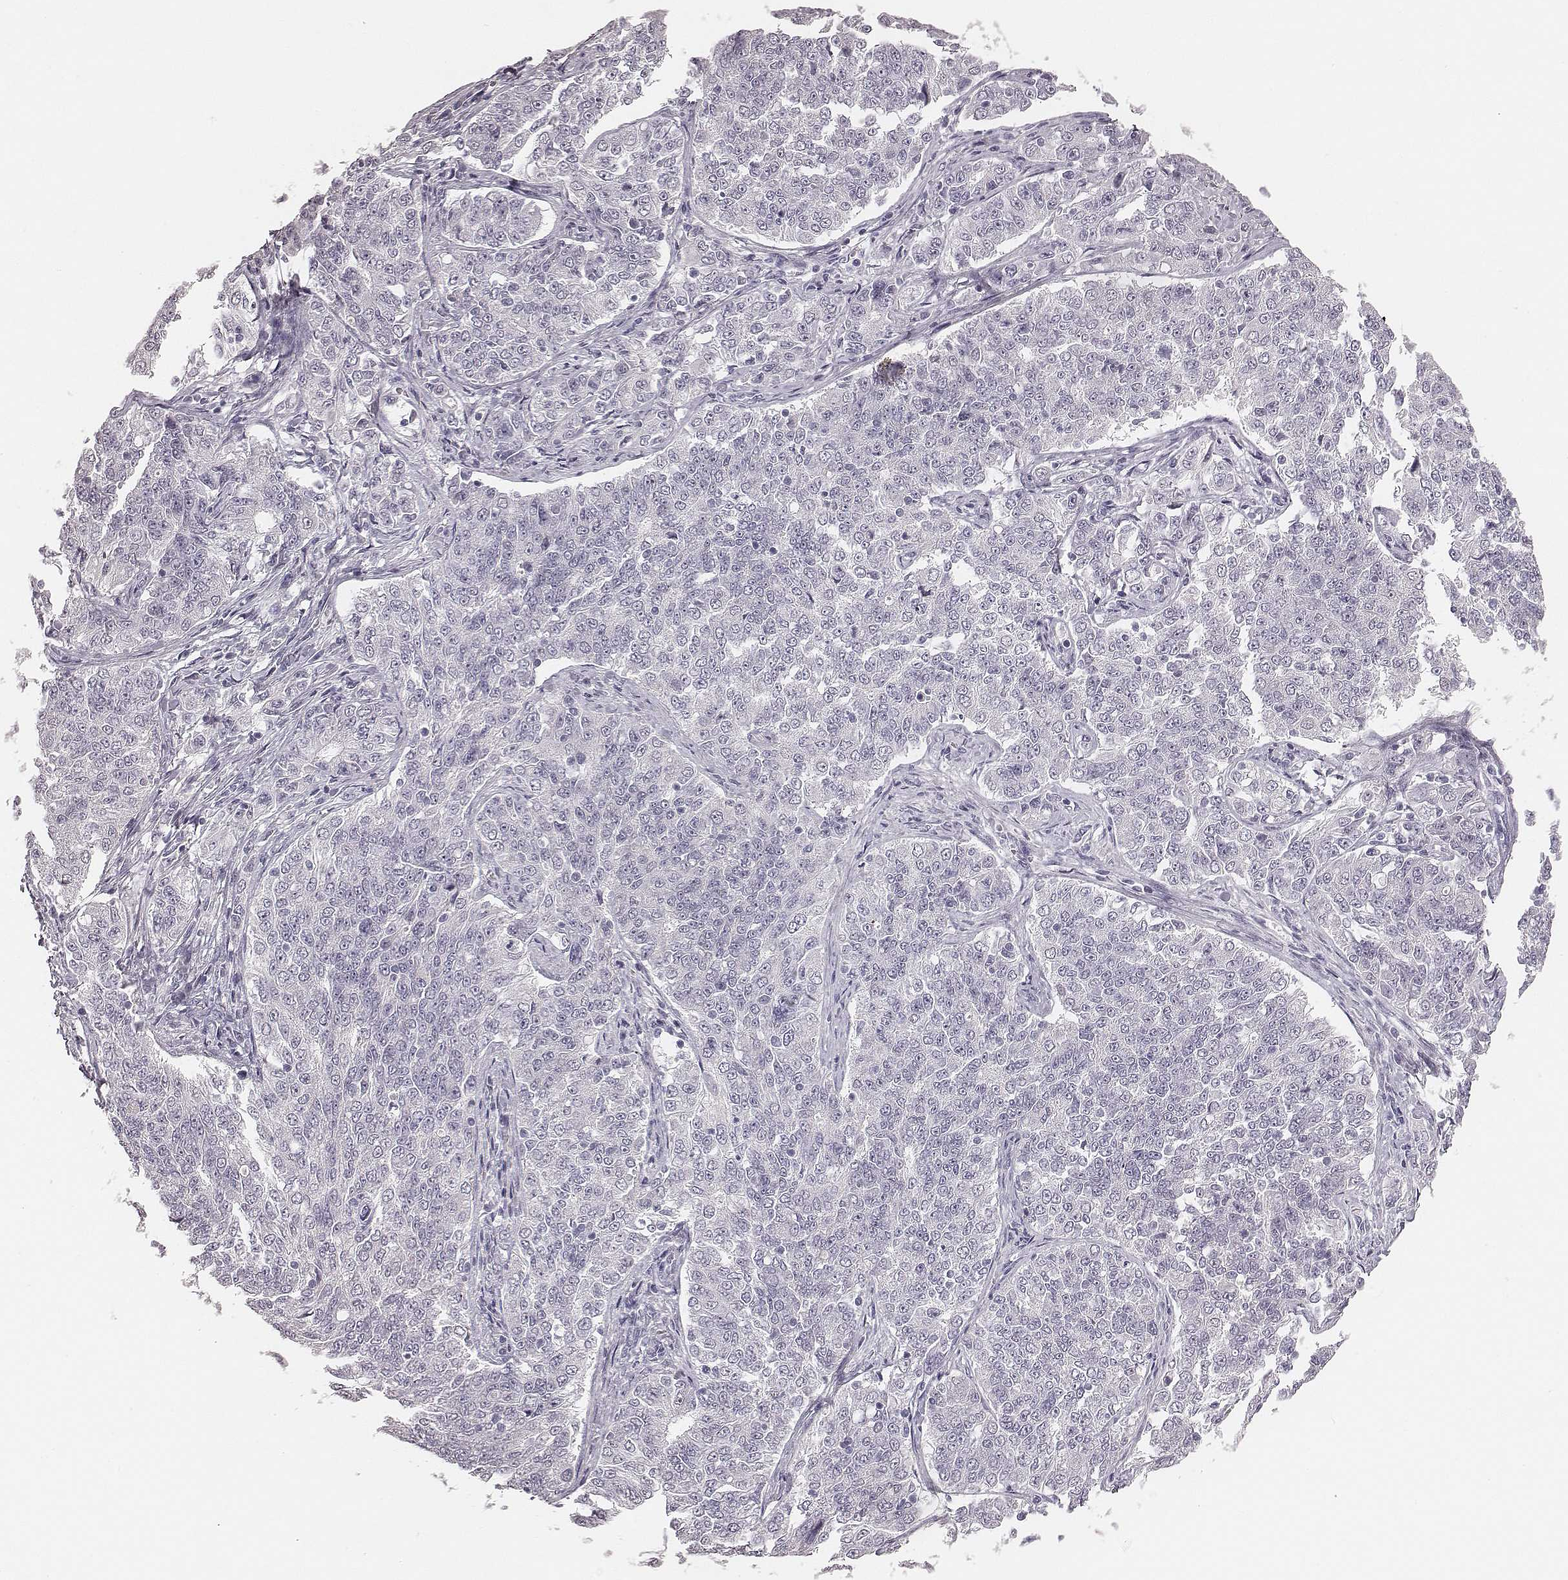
{"staining": {"intensity": "negative", "quantity": "none", "location": "none"}, "tissue": "endometrial cancer", "cell_type": "Tumor cells", "image_type": "cancer", "snomed": [{"axis": "morphology", "description": "Adenocarcinoma, NOS"}, {"axis": "topography", "description": "Endometrium"}], "caption": "The immunohistochemistry (IHC) image has no significant positivity in tumor cells of adenocarcinoma (endometrial) tissue.", "gene": "CSHL1", "patient": {"sex": "female", "age": 43}}